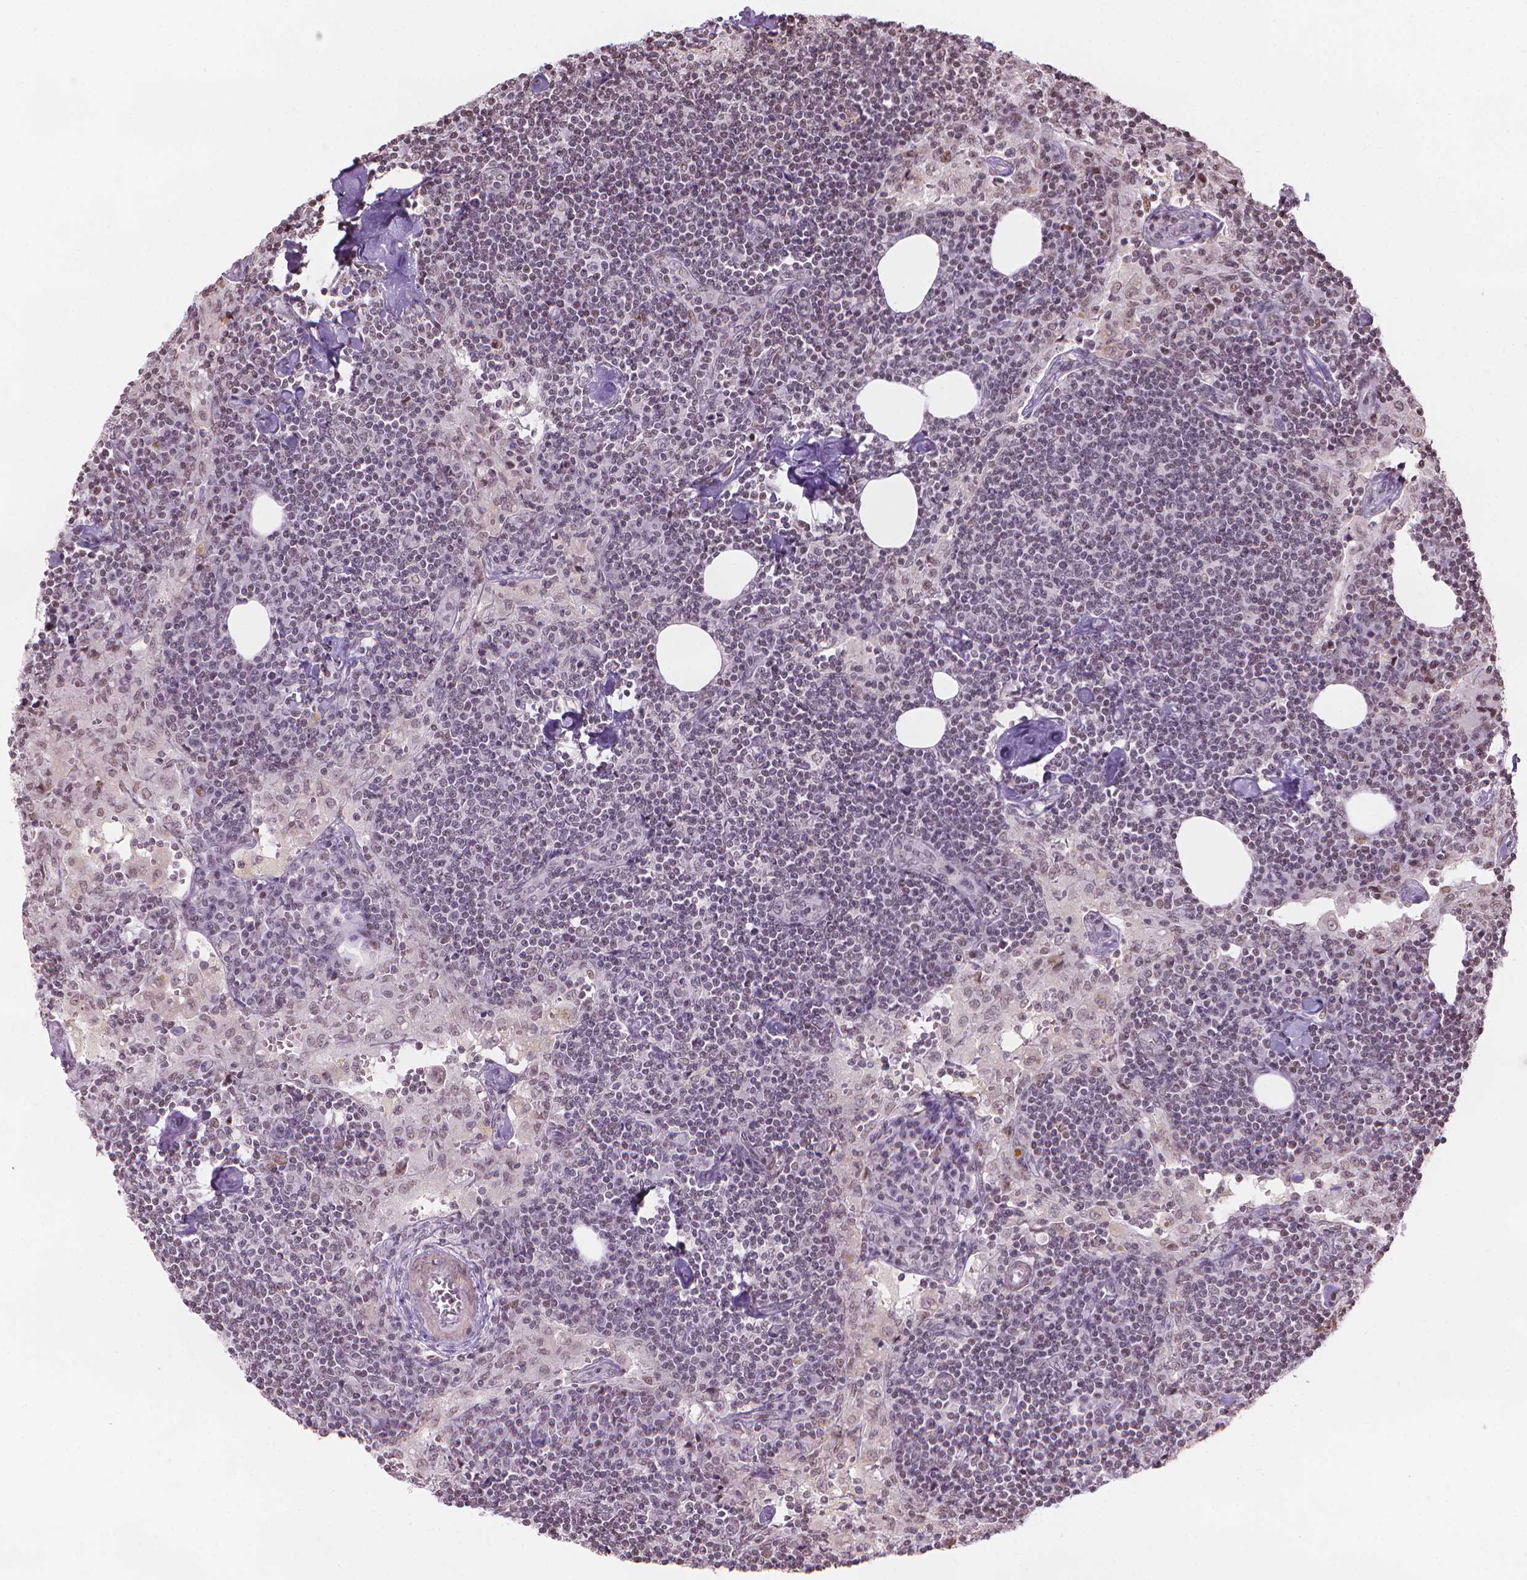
{"staining": {"intensity": "negative", "quantity": "none", "location": "none"}, "tissue": "lymph node", "cell_type": "Germinal center cells", "image_type": "normal", "snomed": [{"axis": "morphology", "description": "Normal tissue, NOS"}, {"axis": "topography", "description": "Lymph node"}], "caption": "Immunohistochemistry photomicrograph of unremarkable lymph node stained for a protein (brown), which displays no staining in germinal center cells. The staining was performed using DAB (3,3'-diaminobenzidine) to visualize the protein expression in brown, while the nuclei were stained in blue with hematoxylin (Magnification: 20x).", "gene": "HOXD4", "patient": {"sex": "male", "age": 55}}